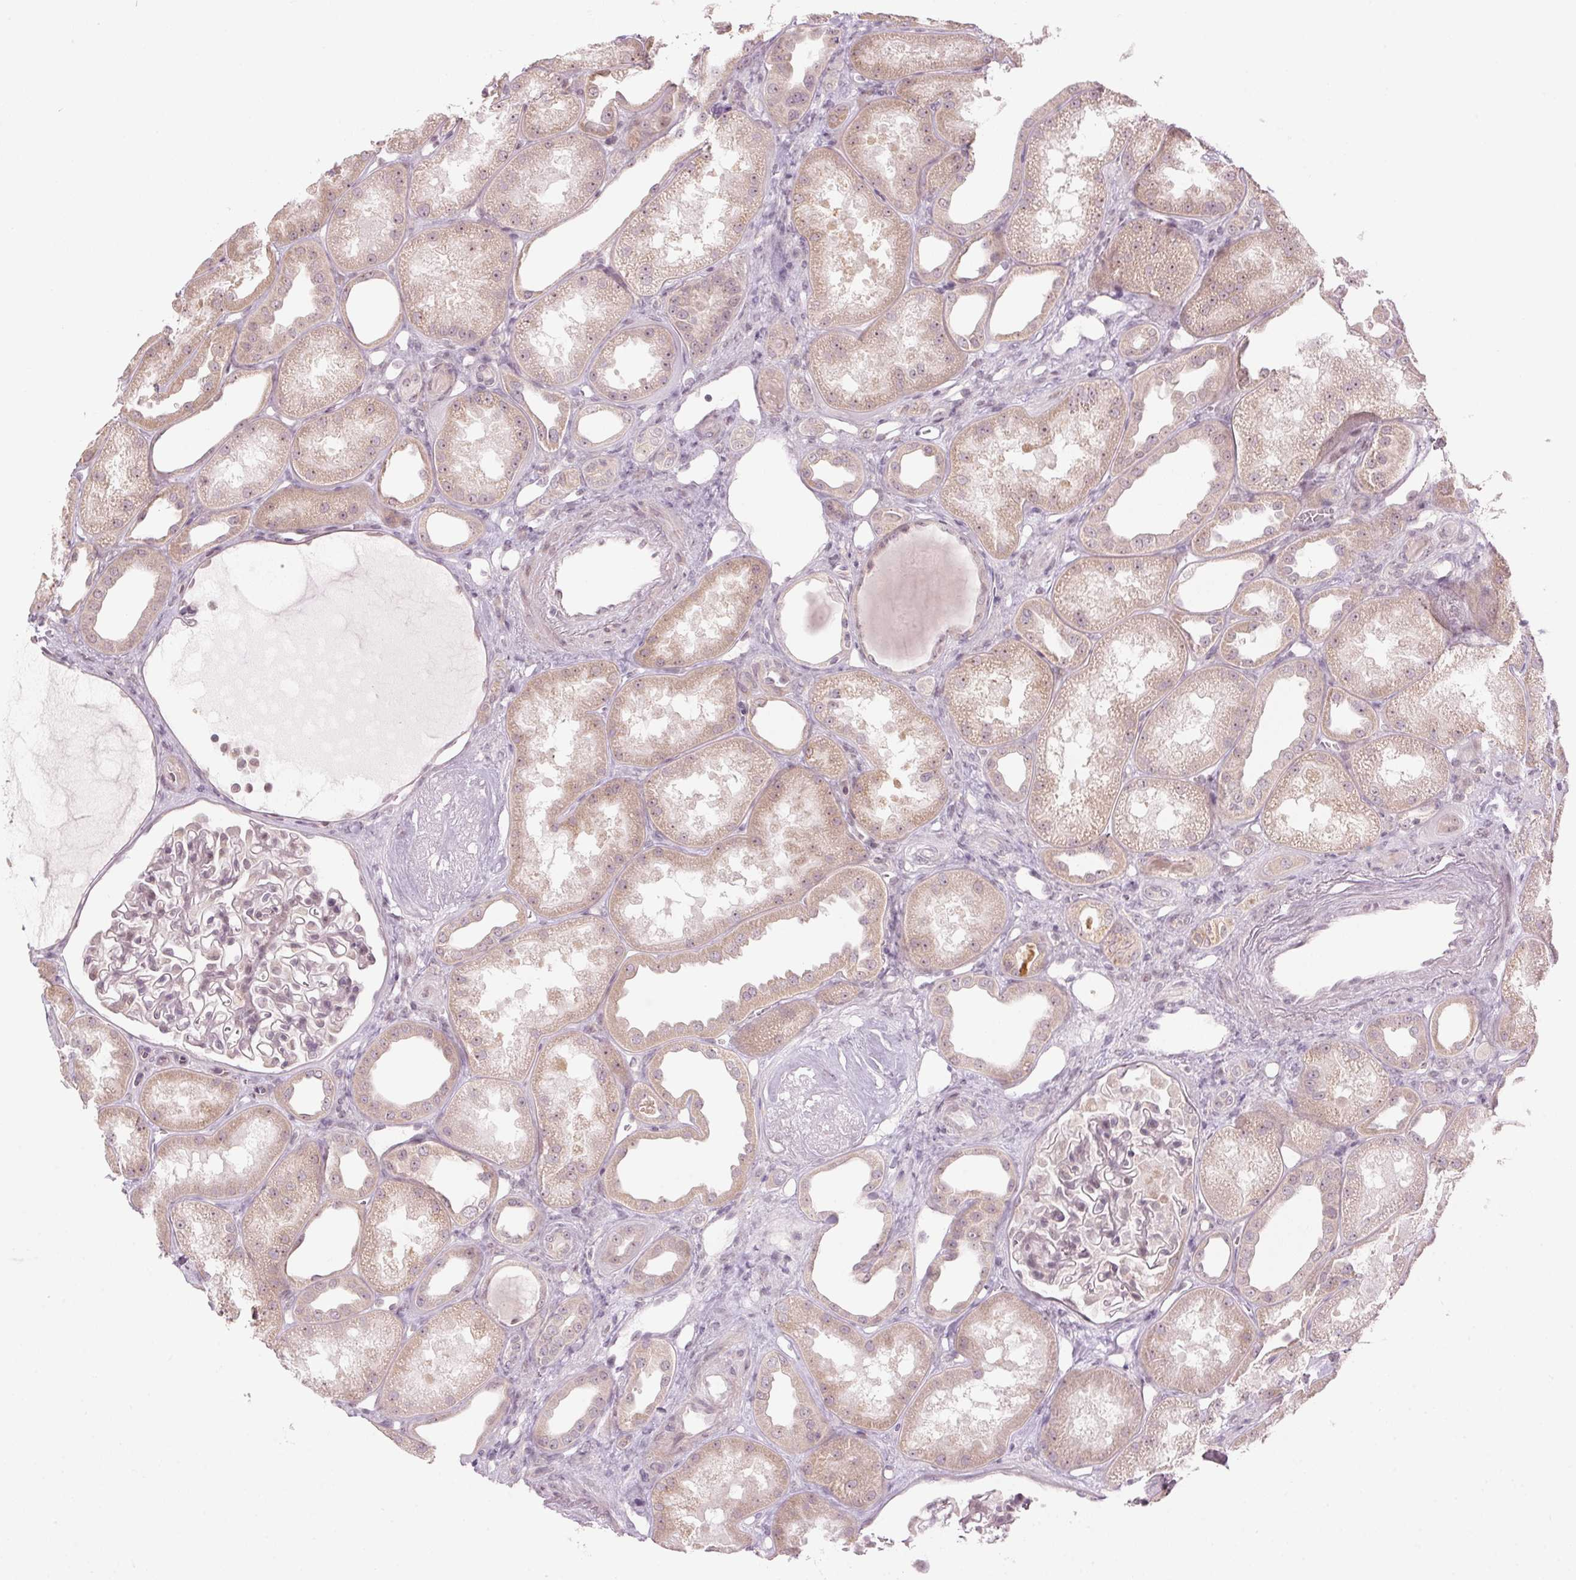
{"staining": {"intensity": "negative", "quantity": "none", "location": "none"}, "tissue": "kidney", "cell_type": "Cells in glomeruli", "image_type": "normal", "snomed": [{"axis": "morphology", "description": "Normal tissue, NOS"}, {"axis": "topography", "description": "Kidney"}], "caption": "IHC micrograph of unremarkable kidney: kidney stained with DAB (3,3'-diaminobenzidine) shows no significant protein positivity in cells in glomeruli.", "gene": "TMED6", "patient": {"sex": "male", "age": 61}}